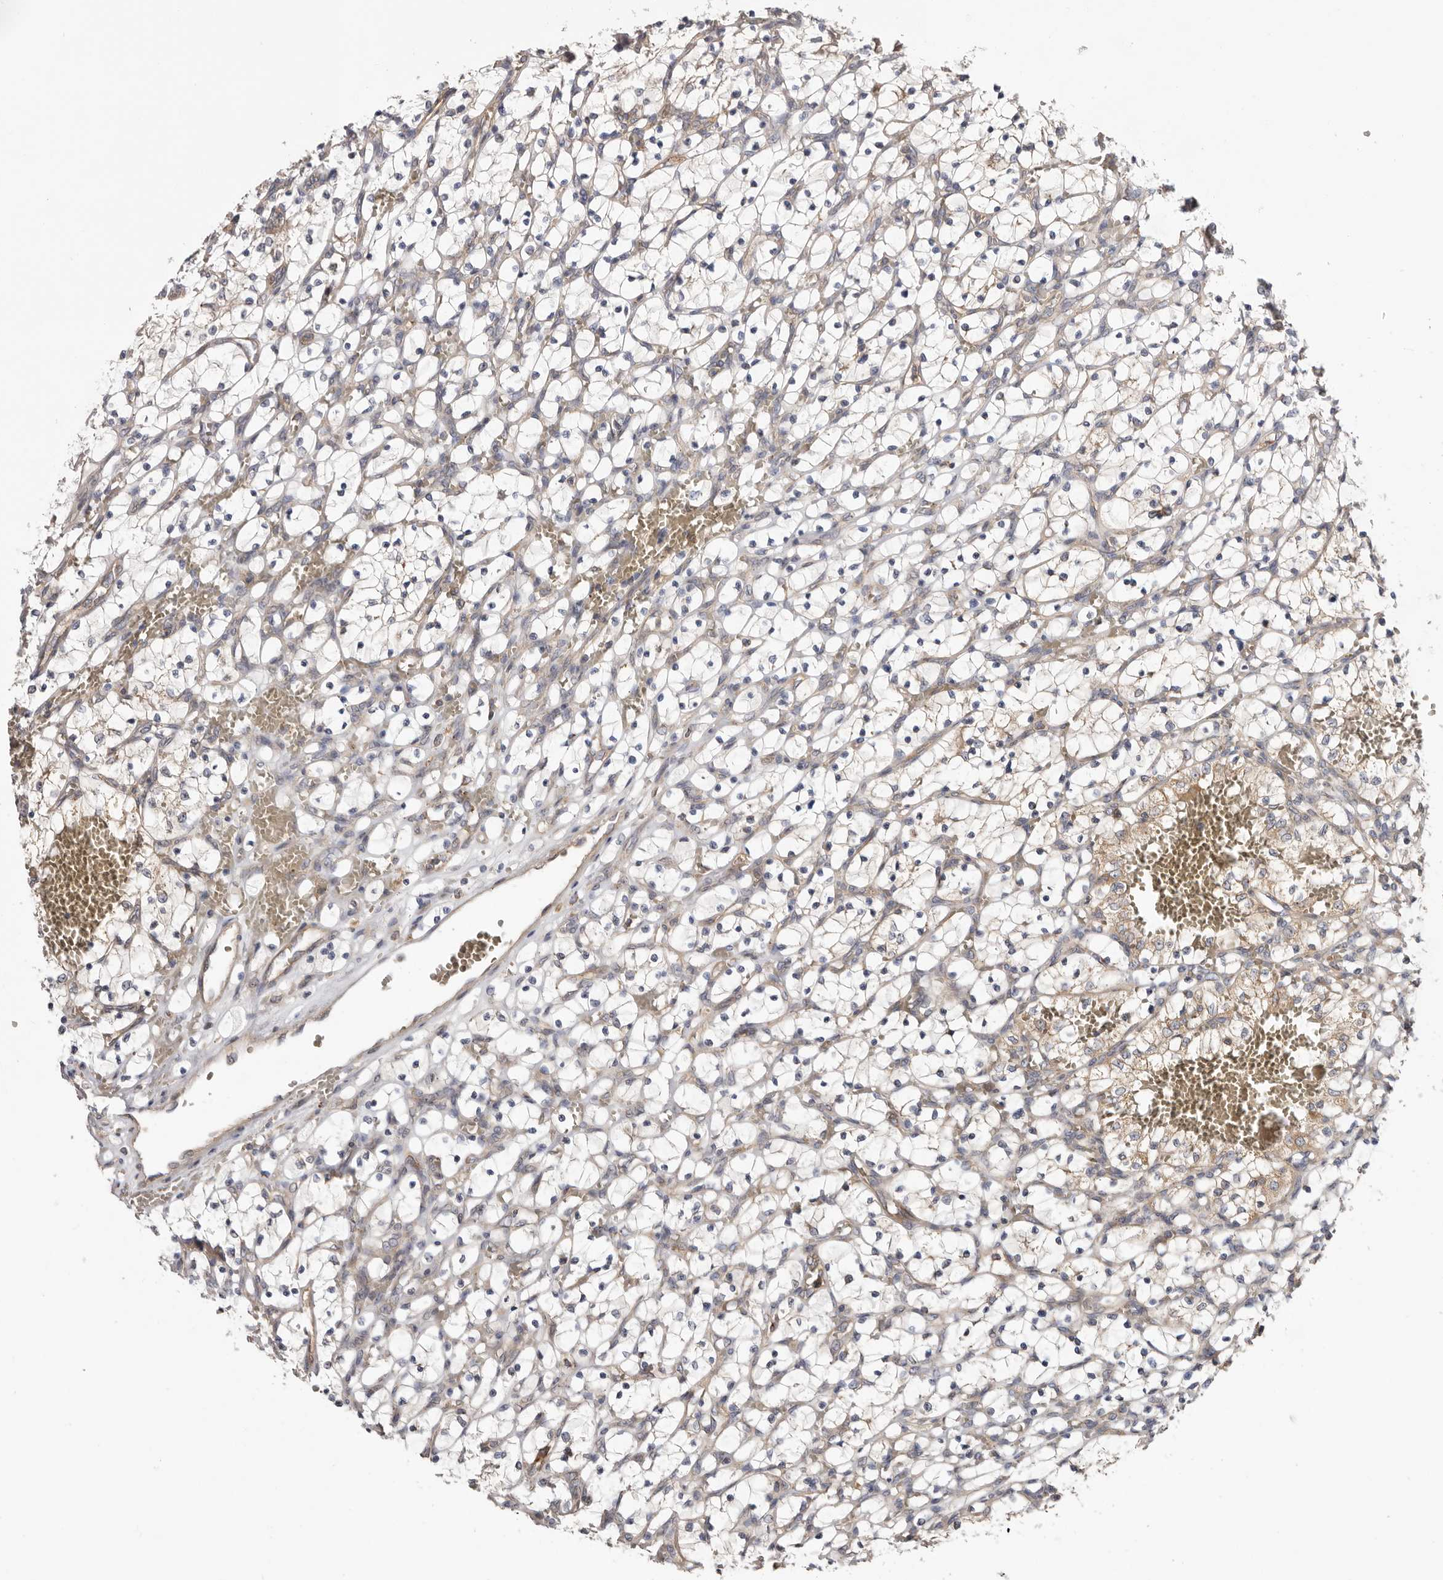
{"staining": {"intensity": "negative", "quantity": "none", "location": "none"}, "tissue": "renal cancer", "cell_type": "Tumor cells", "image_type": "cancer", "snomed": [{"axis": "morphology", "description": "Adenocarcinoma, NOS"}, {"axis": "topography", "description": "Kidney"}], "caption": "Immunohistochemical staining of human adenocarcinoma (renal) demonstrates no significant expression in tumor cells.", "gene": "TMUB1", "patient": {"sex": "female", "age": 69}}